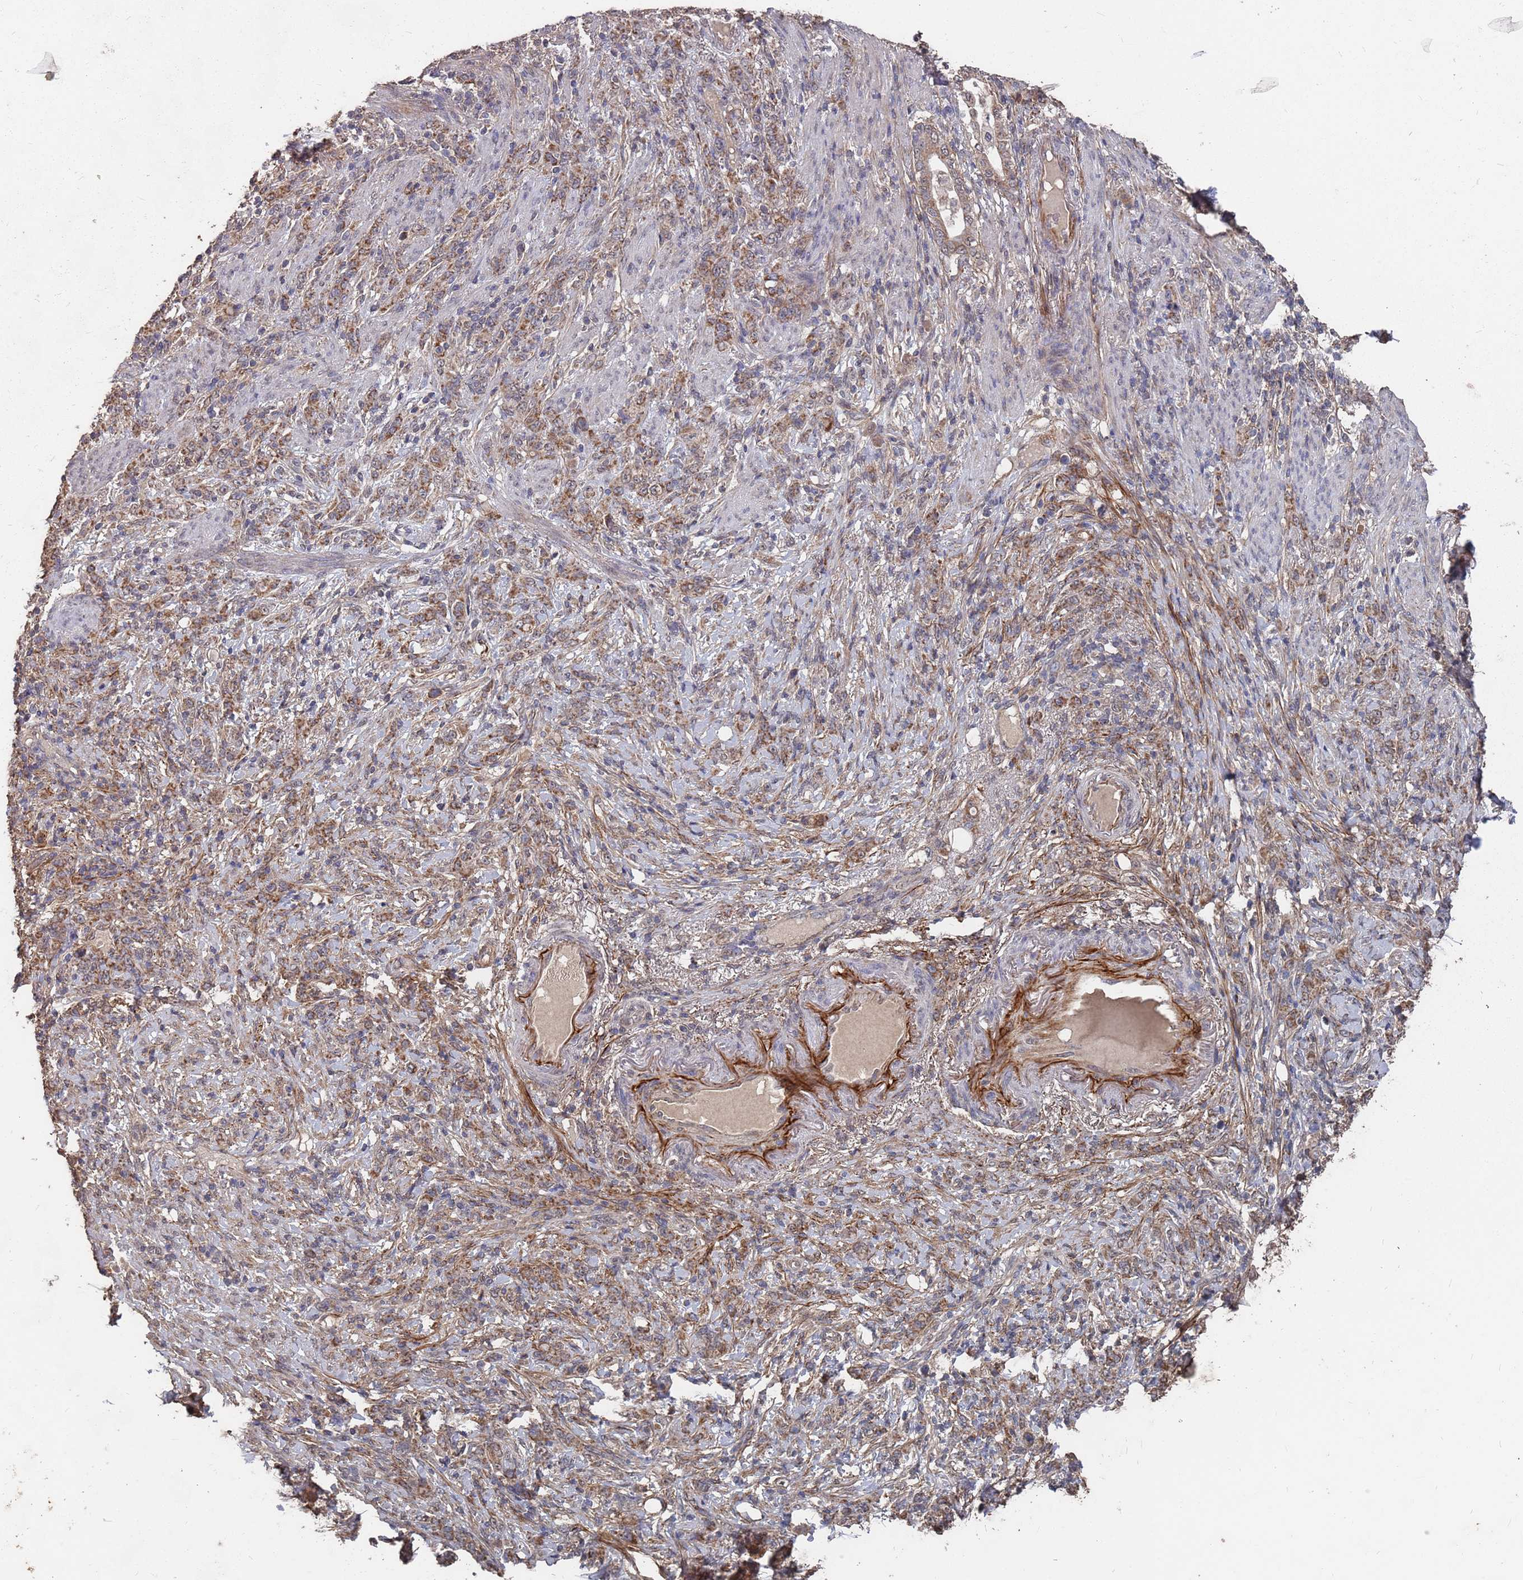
{"staining": {"intensity": "moderate", "quantity": ">75%", "location": "cytoplasmic/membranous"}, "tissue": "stomach cancer", "cell_type": "Tumor cells", "image_type": "cancer", "snomed": [{"axis": "morphology", "description": "Normal tissue, NOS"}, {"axis": "morphology", "description": "Adenocarcinoma, NOS"}, {"axis": "topography", "description": "Stomach"}], "caption": "This is an image of immunohistochemistry (IHC) staining of stomach adenocarcinoma, which shows moderate positivity in the cytoplasmic/membranous of tumor cells.", "gene": "PRORP", "patient": {"sex": "female", "age": 79}}